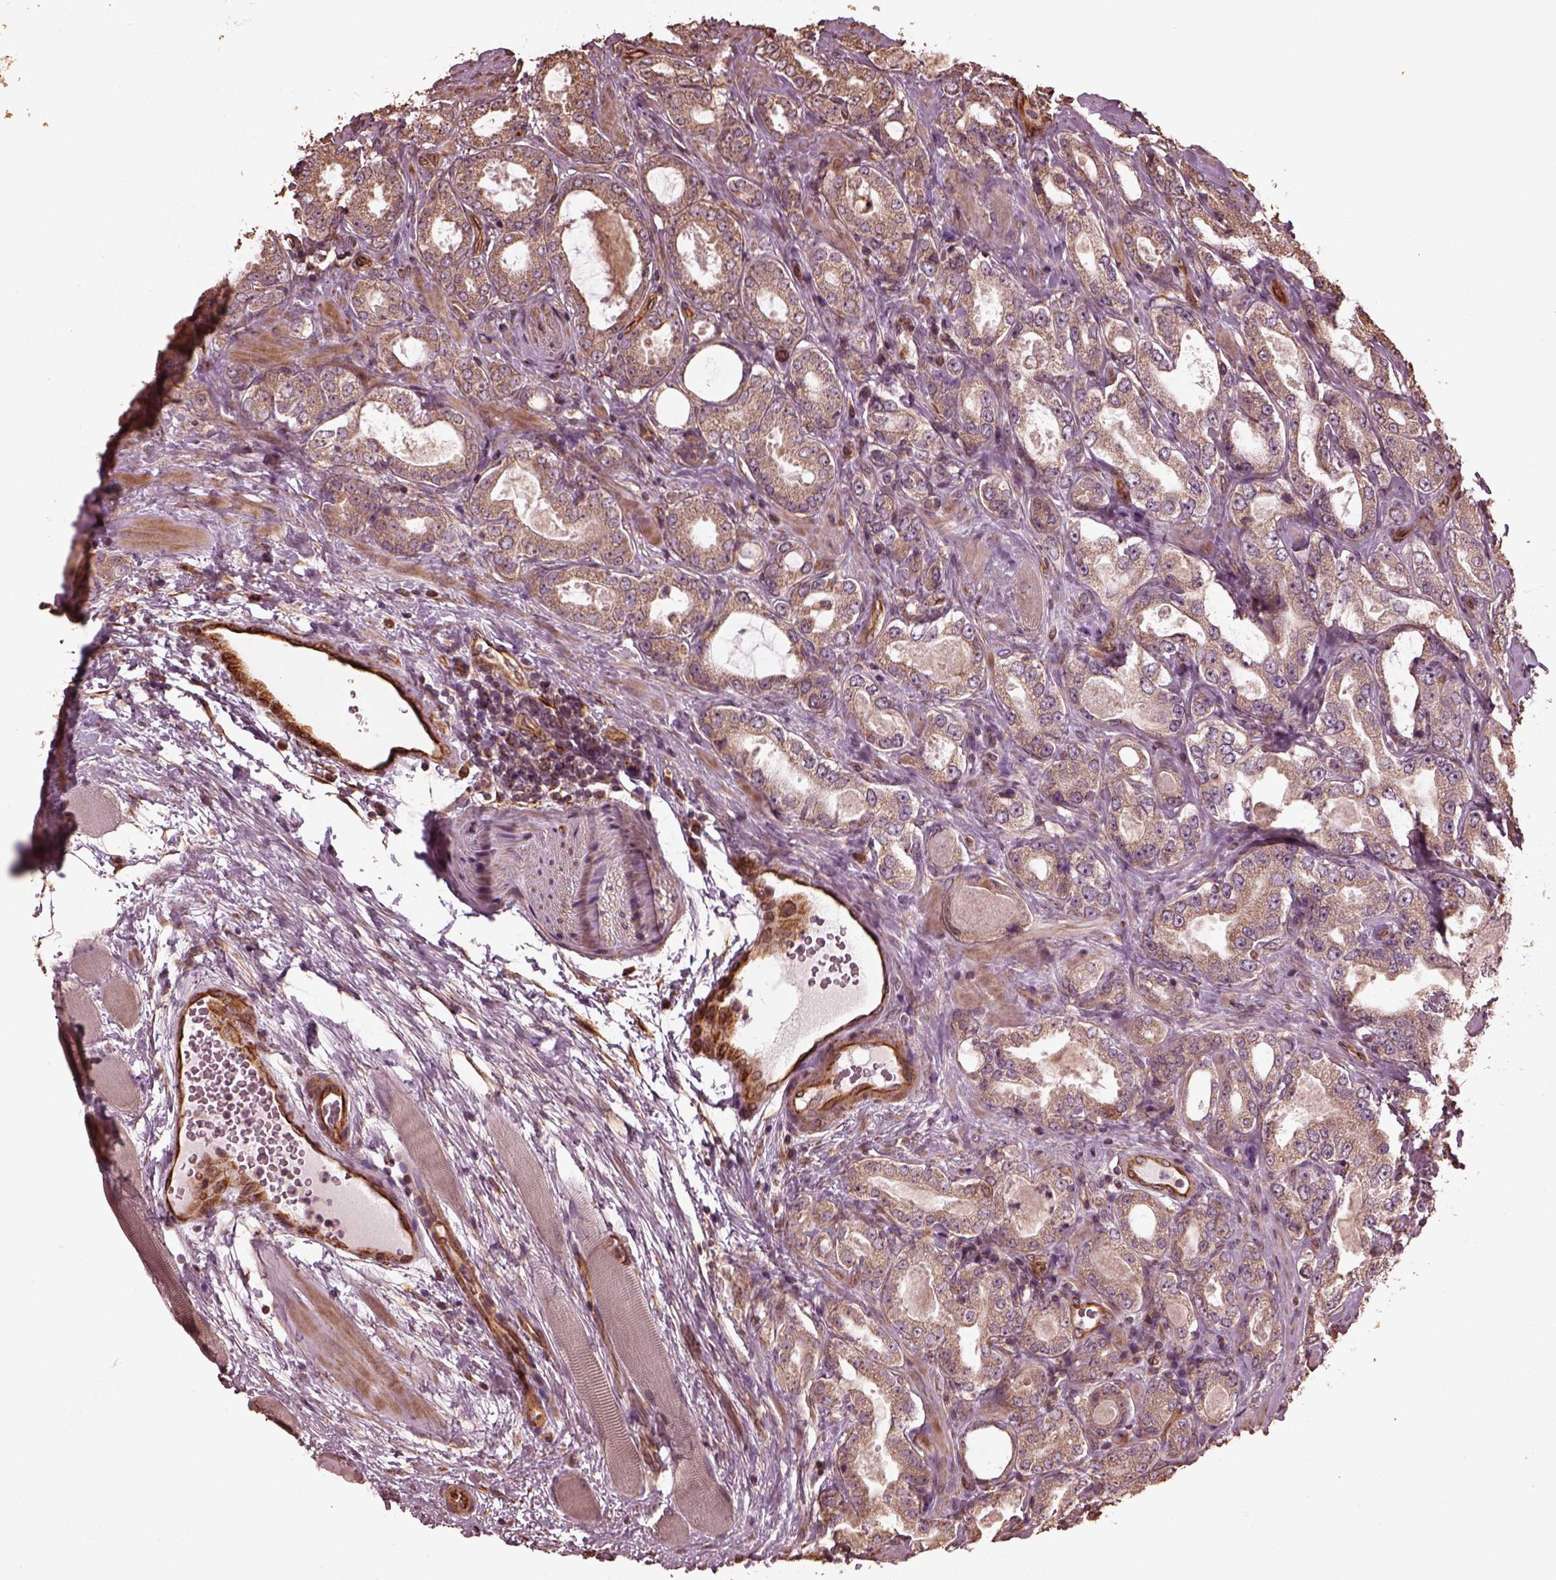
{"staining": {"intensity": "weak", "quantity": "25%-75%", "location": "cytoplasmic/membranous"}, "tissue": "prostate cancer", "cell_type": "Tumor cells", "image_type": "cancer", "snomed": [{"axis": "morphology", "description": "Adenocarcinoma, NOS"}, {"axis": "topography", "description": "Prostate"}], "caption": "Brown immunohistochemical staining in adenocarcinoma (prostate) shows weak cytoplasmic/membranous positivity in about 25%-75% of tumor cells.", "gene": "GTPBP1", "patient": {"sex": "male", "age": 64}}